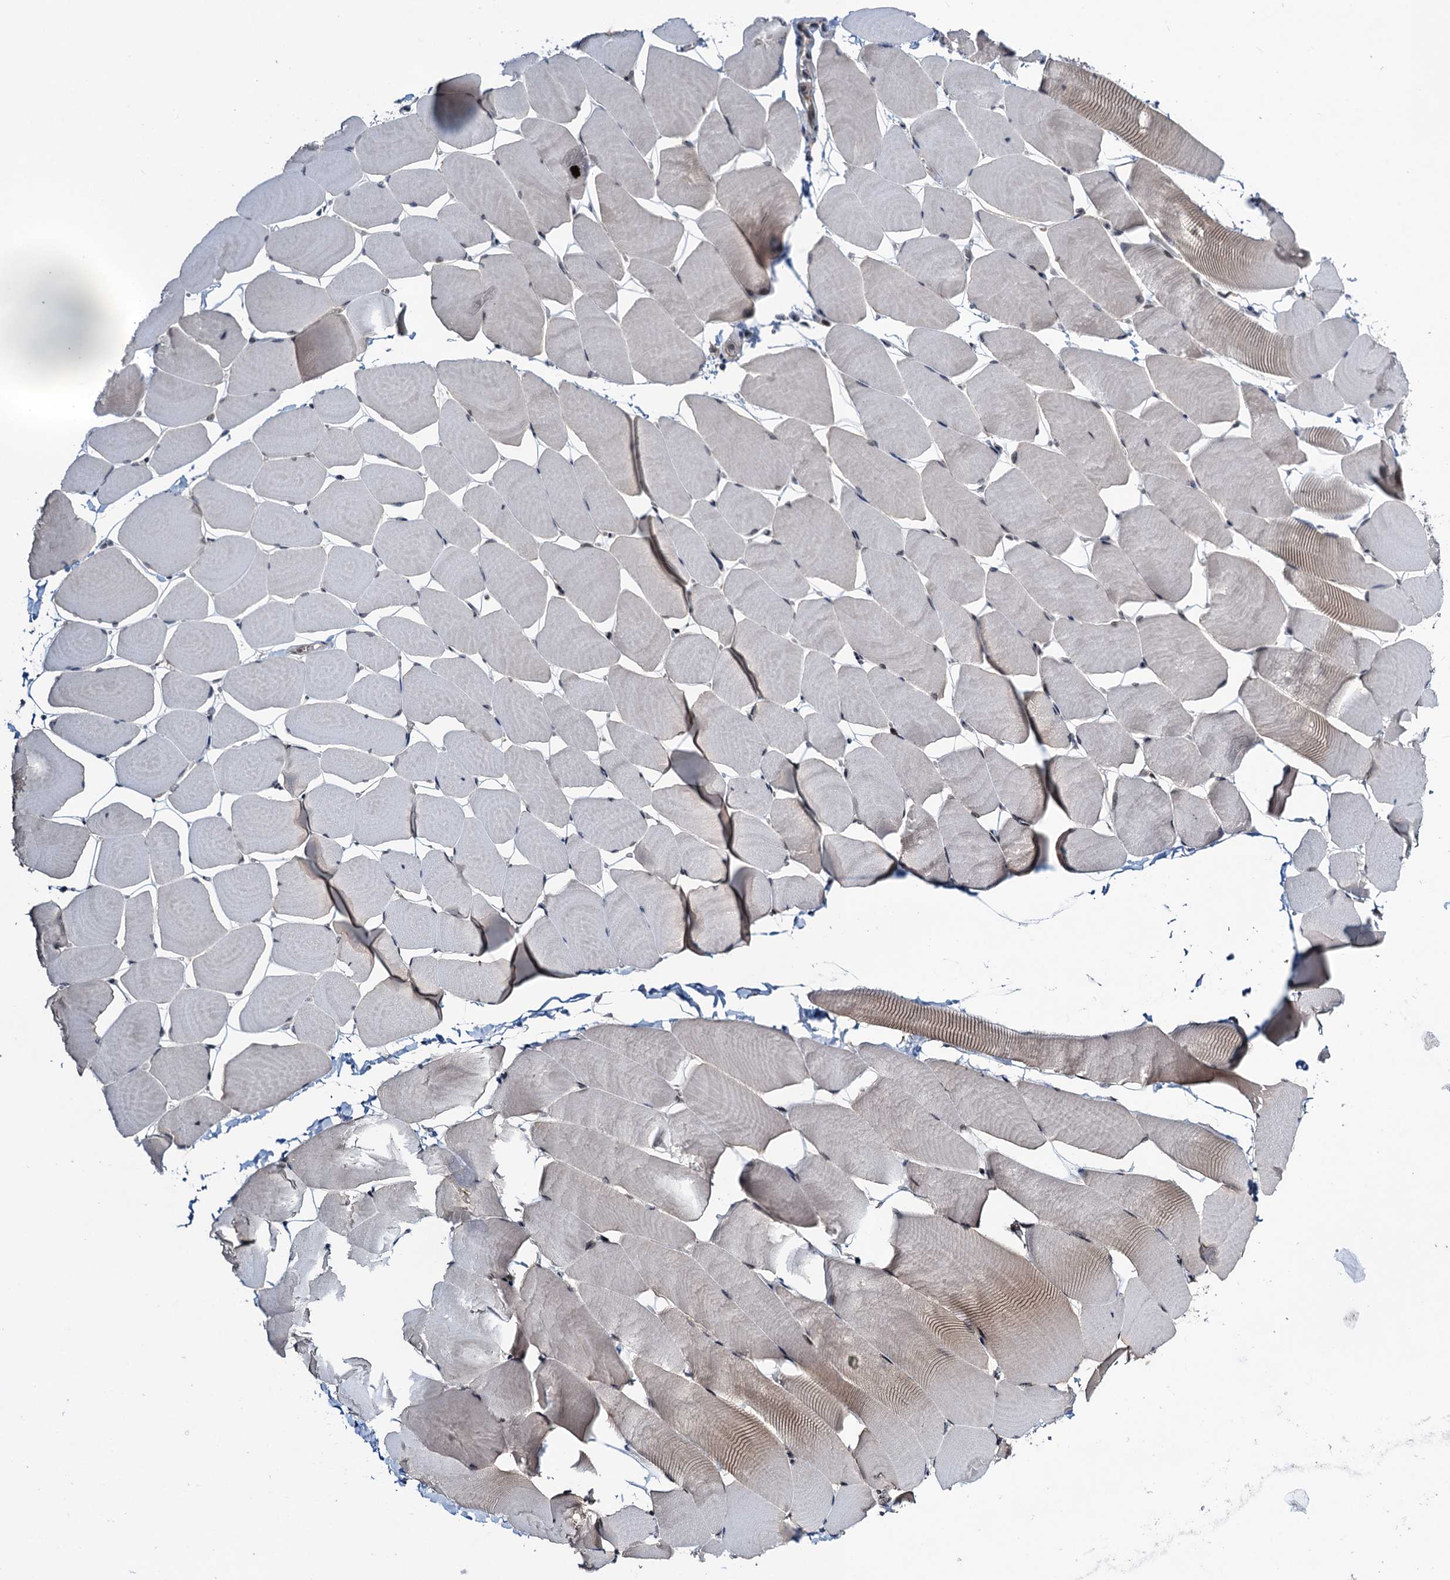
{"staining": {"intensity": "weak", "quantity": "<25%", "location": "cytoplasmic/membranous"}, "tissue": "skeletal muscle", "cell_type": "Myocytes", "image_type": "normal", "snomed": [{"axis": "morphology", "description": "Normal tissue, NOS"}, {"axis": "topography", "description": "Skeletal muscle"}], "caption": "Myocytes are negative for brown protein staining in normal skeletal muscle. The staining was performed using DAB to visualize the protein expression in brown, while the nuclei were stained in blue with hematoxylin (Magnification: 20x).", "gene": "RNF165", "patient": {"sex": "male", "age": 25}}